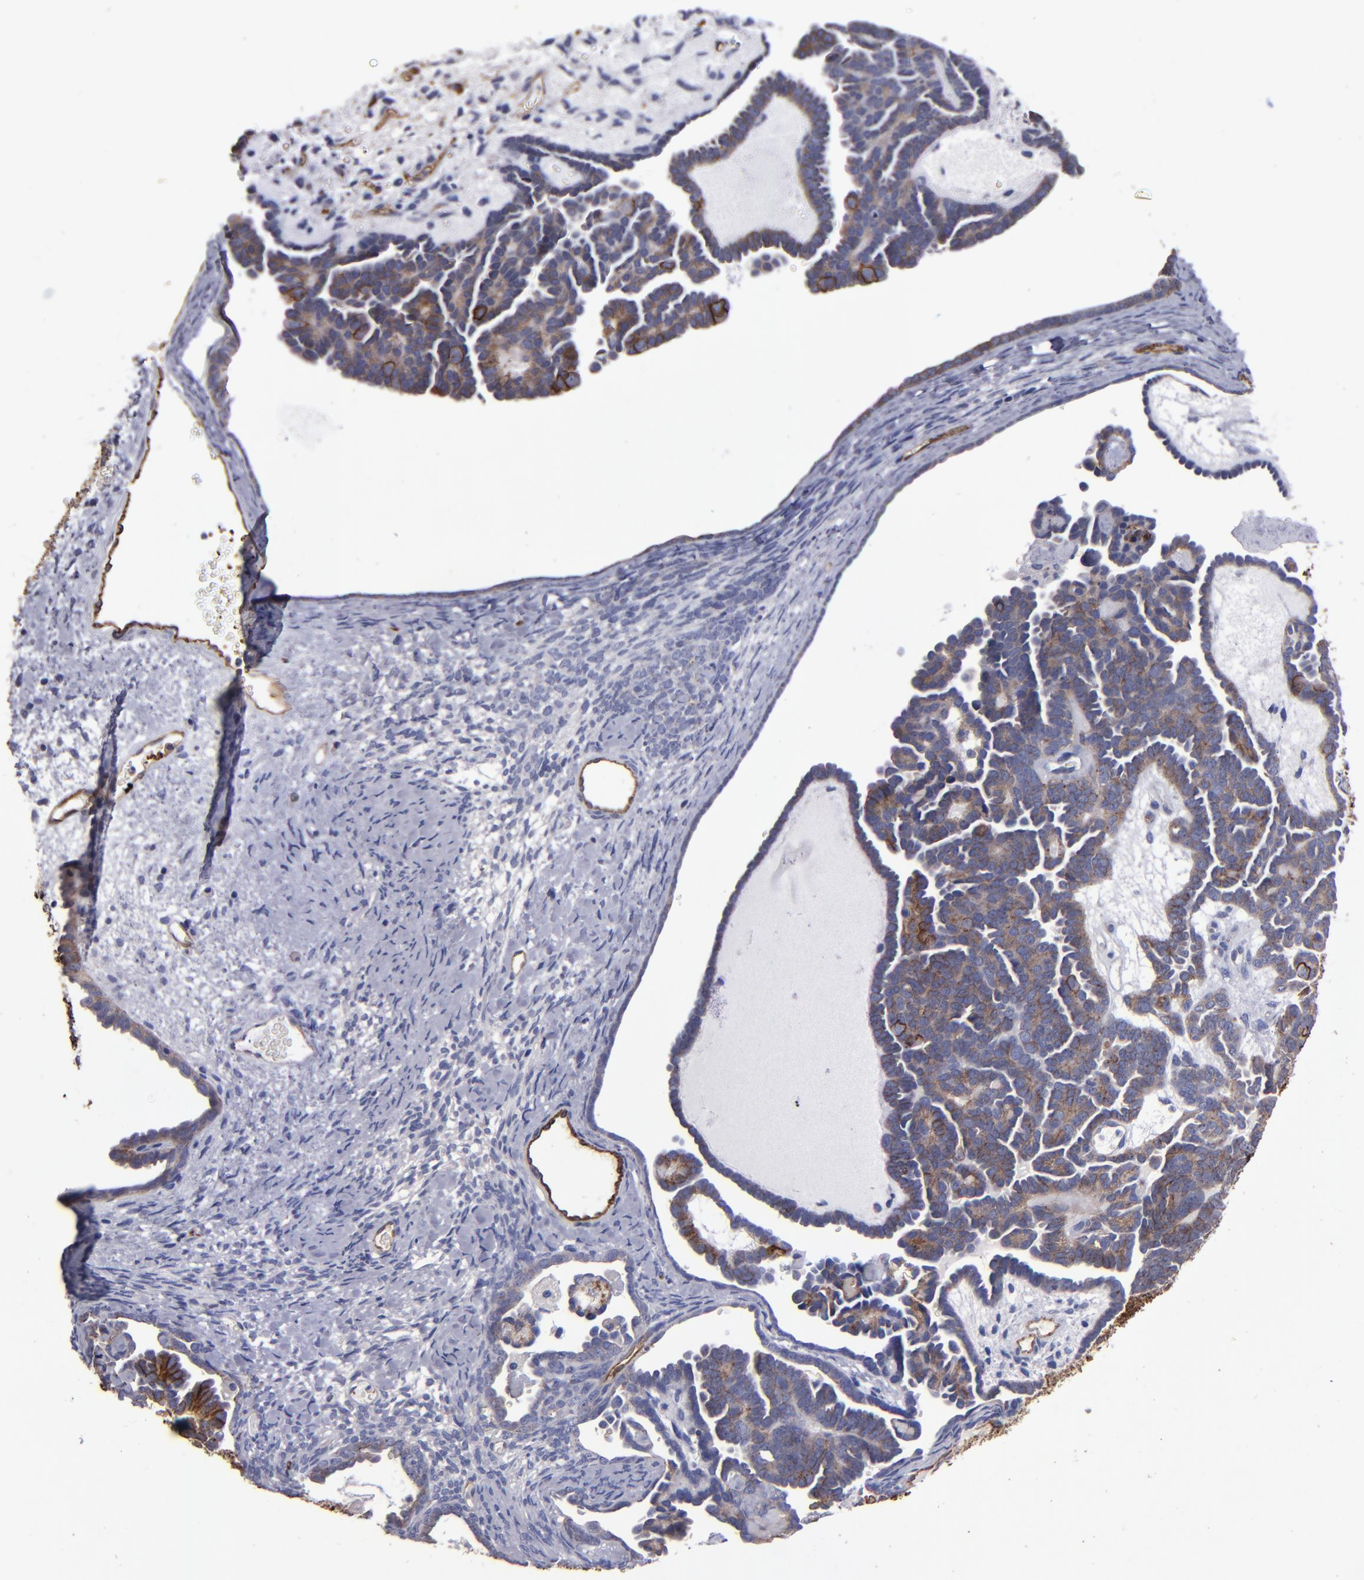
{"staining": {"intensity": "moderate", "quantity": "25%-75%", "location": "cytoplasmic/membranous"}, "tissue": "endometrial cancer", "cell_type": "Tumor cells", "image_type": "cancer", "snomed": [{"axis": "morphology", "description": "Neoplasm, malignant, NOS"}, {"axis": "topography", "description": "Endometrium"}], "caption": "Immunohistochemical staining of human endometrial cancer exhibits moderate cytoplasmic/membranous protein staining in approximately 25%-75% of tumor cells.", "gene": "CLDN5", "patient": {"sex": "female", "age": 74}}